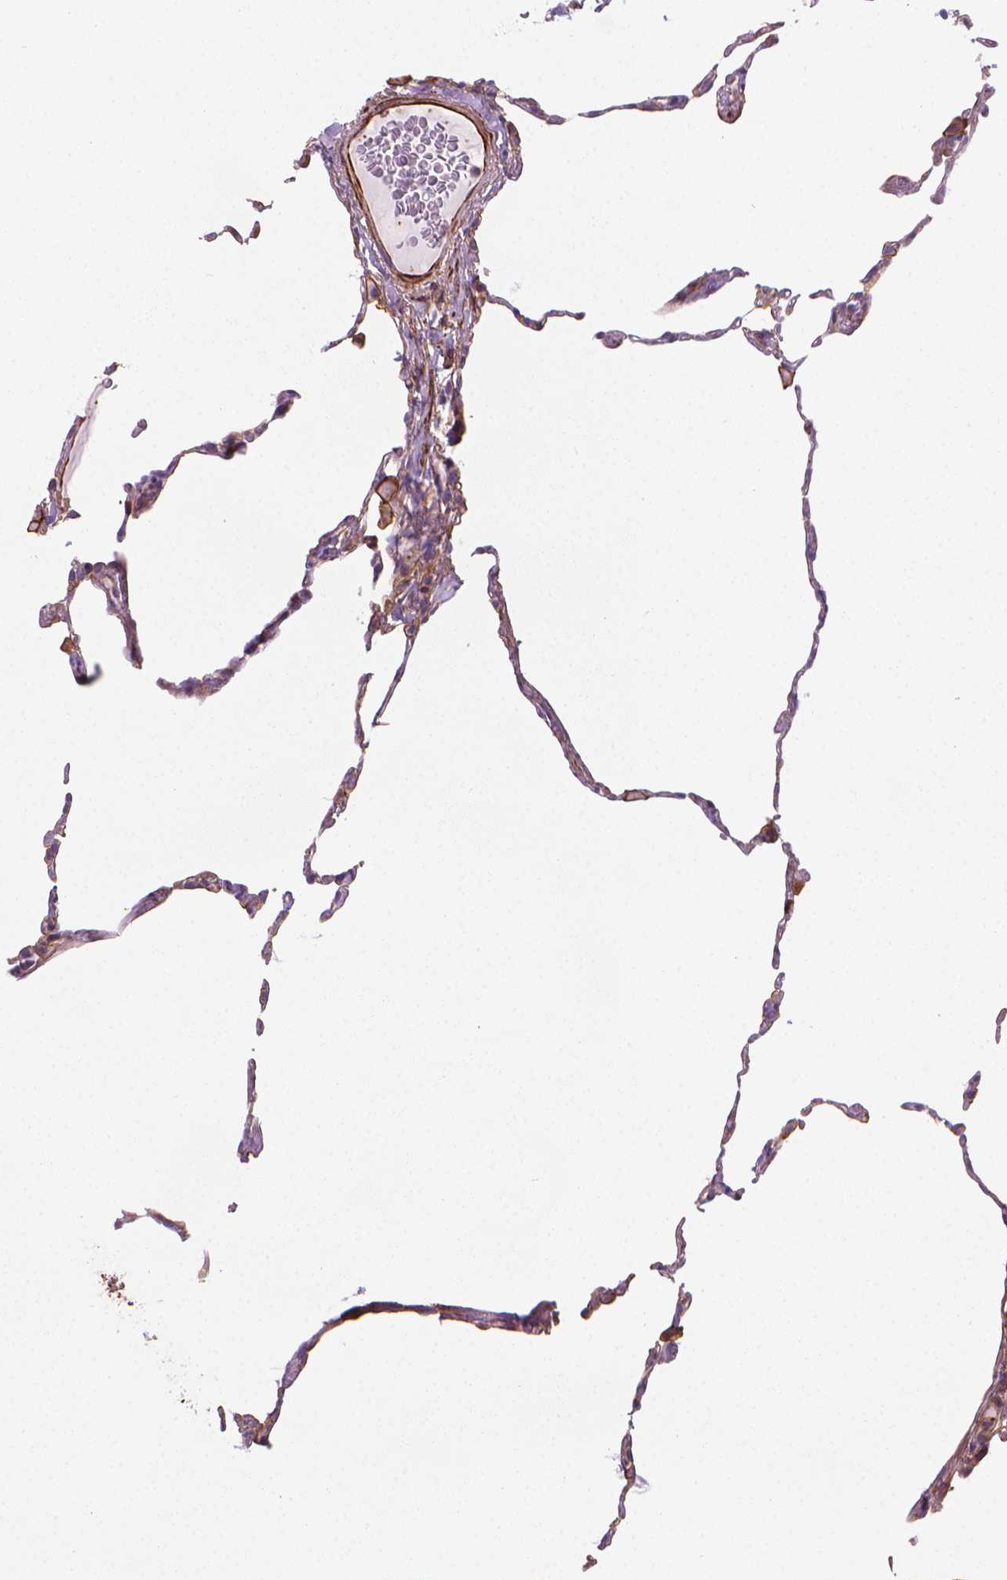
{"staining": {"intensity": "moderate", "quantity": "25%-75%", "location": "cytoplasmic/membranous"}, "tissue": "lung", "cell_type": "Alveolar cells", "image_type": "normal", "snomed": [{"axis": "morphology", "description": "Normal tissue, NOS"}, {"axis": "topography", "description": "Lung"}], "caption": "DAB (3,3'-diaminobenzidine) immunohistochemical staining of unremarkable lung exhibits moderate cytoplasmic/membranous protein expression in about 25%-75% of alveolar cells.", "gene": "PATJ", "patient": {"sex": "female", "age": 57}}